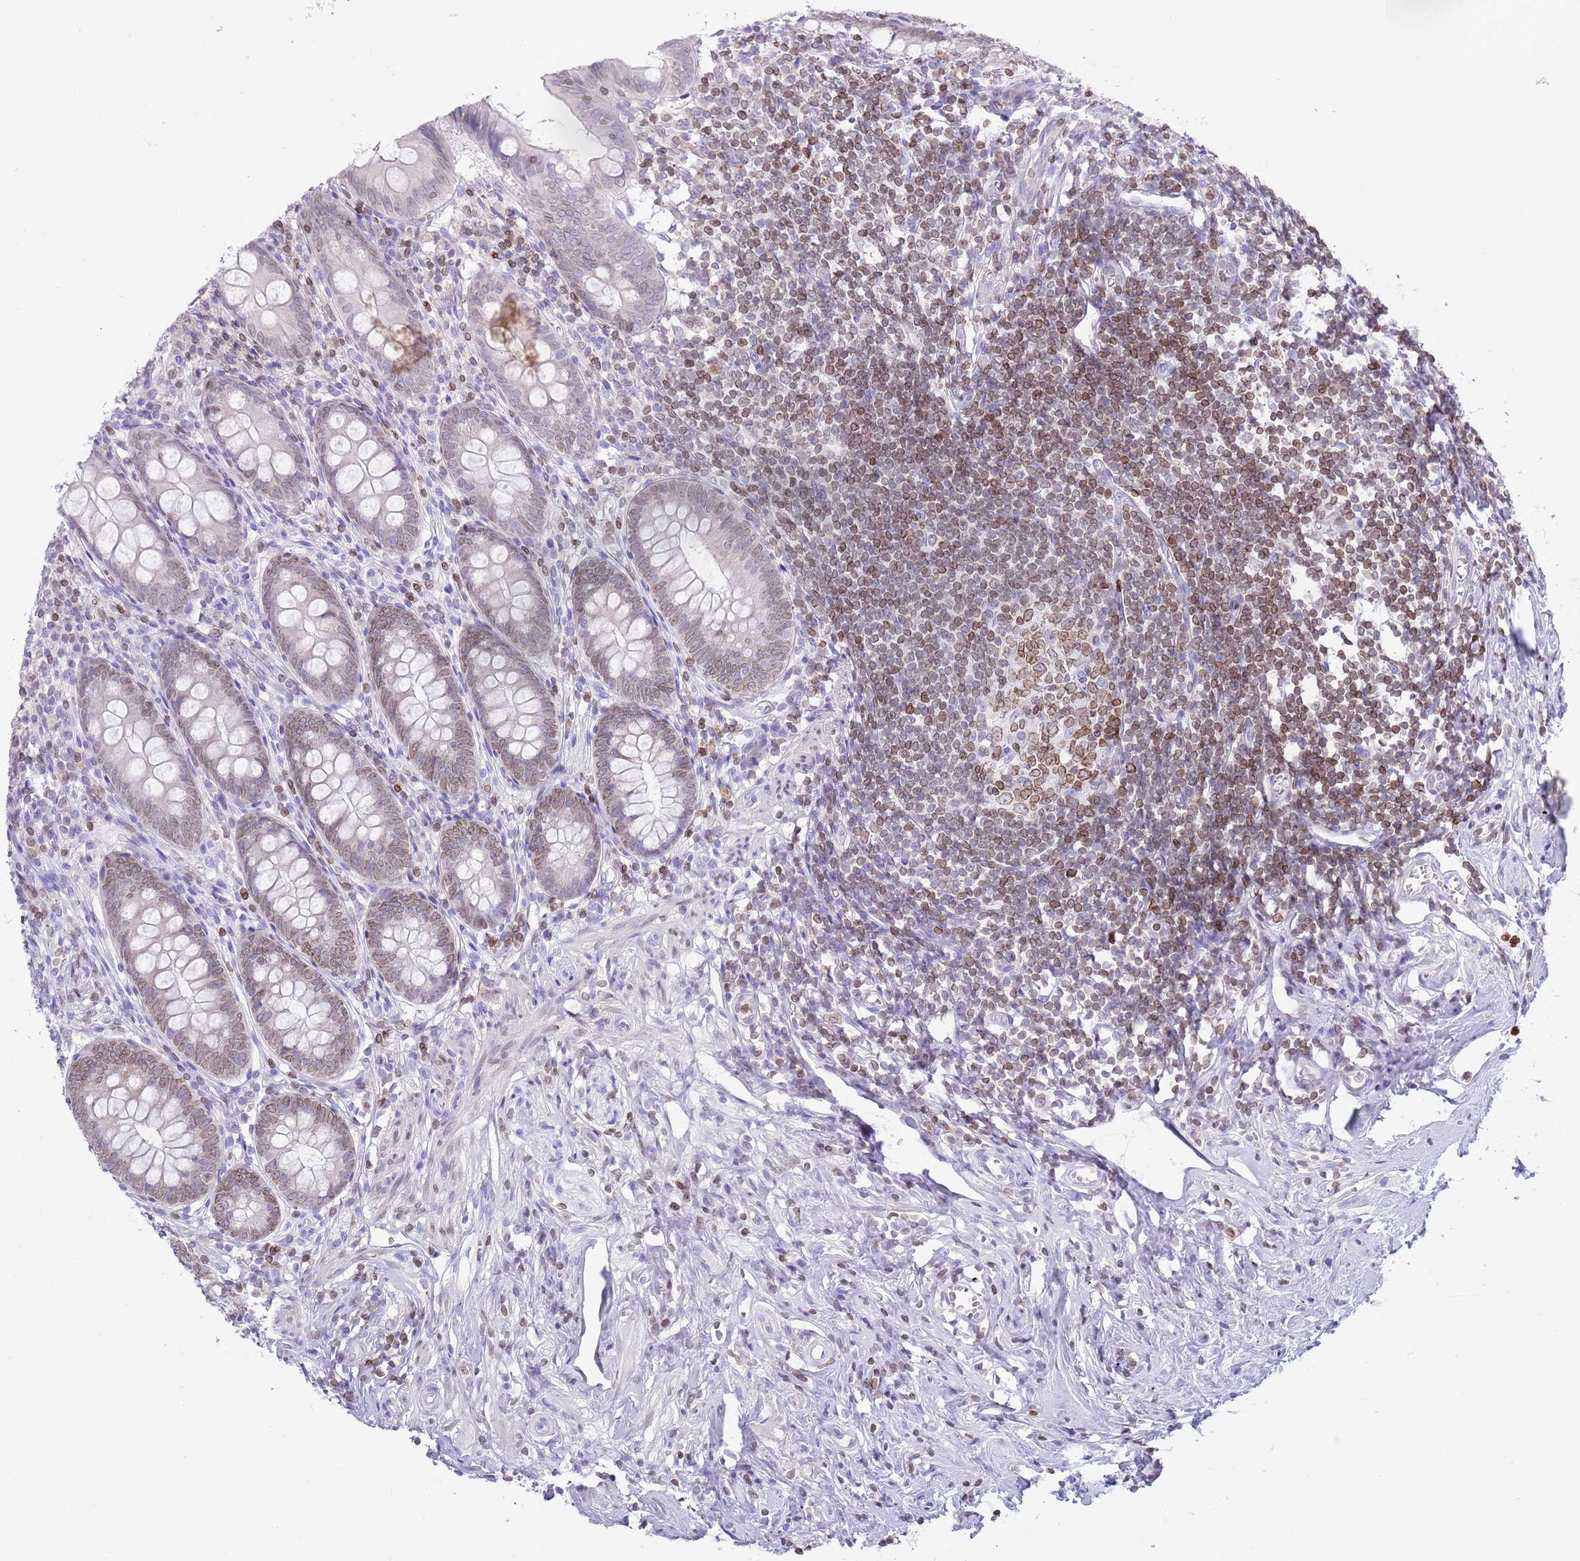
{"staining": {"intensity": "weak", "quantity": "25%-75%", "location": "cytoplasmic/membranous,nuclear"}, "tissue": "appendix", "cell_type": "Glandular cells", "image_type": "normal", "snomed": [{"axis": "morphology", "description": "Normal tissue, NOS"}, {"axis": "topography", "description": "Appendix"}], "caption": "Normal appendix demonstrates weak cytoplasmic/membranous,nuclear expression in approximately 25%-75% of glandular cells (DAB IHC, brown staining for protein, blue staining for nuclei)..", "gene": "LBR", "patient": {"sex": "female", "age": 51}}